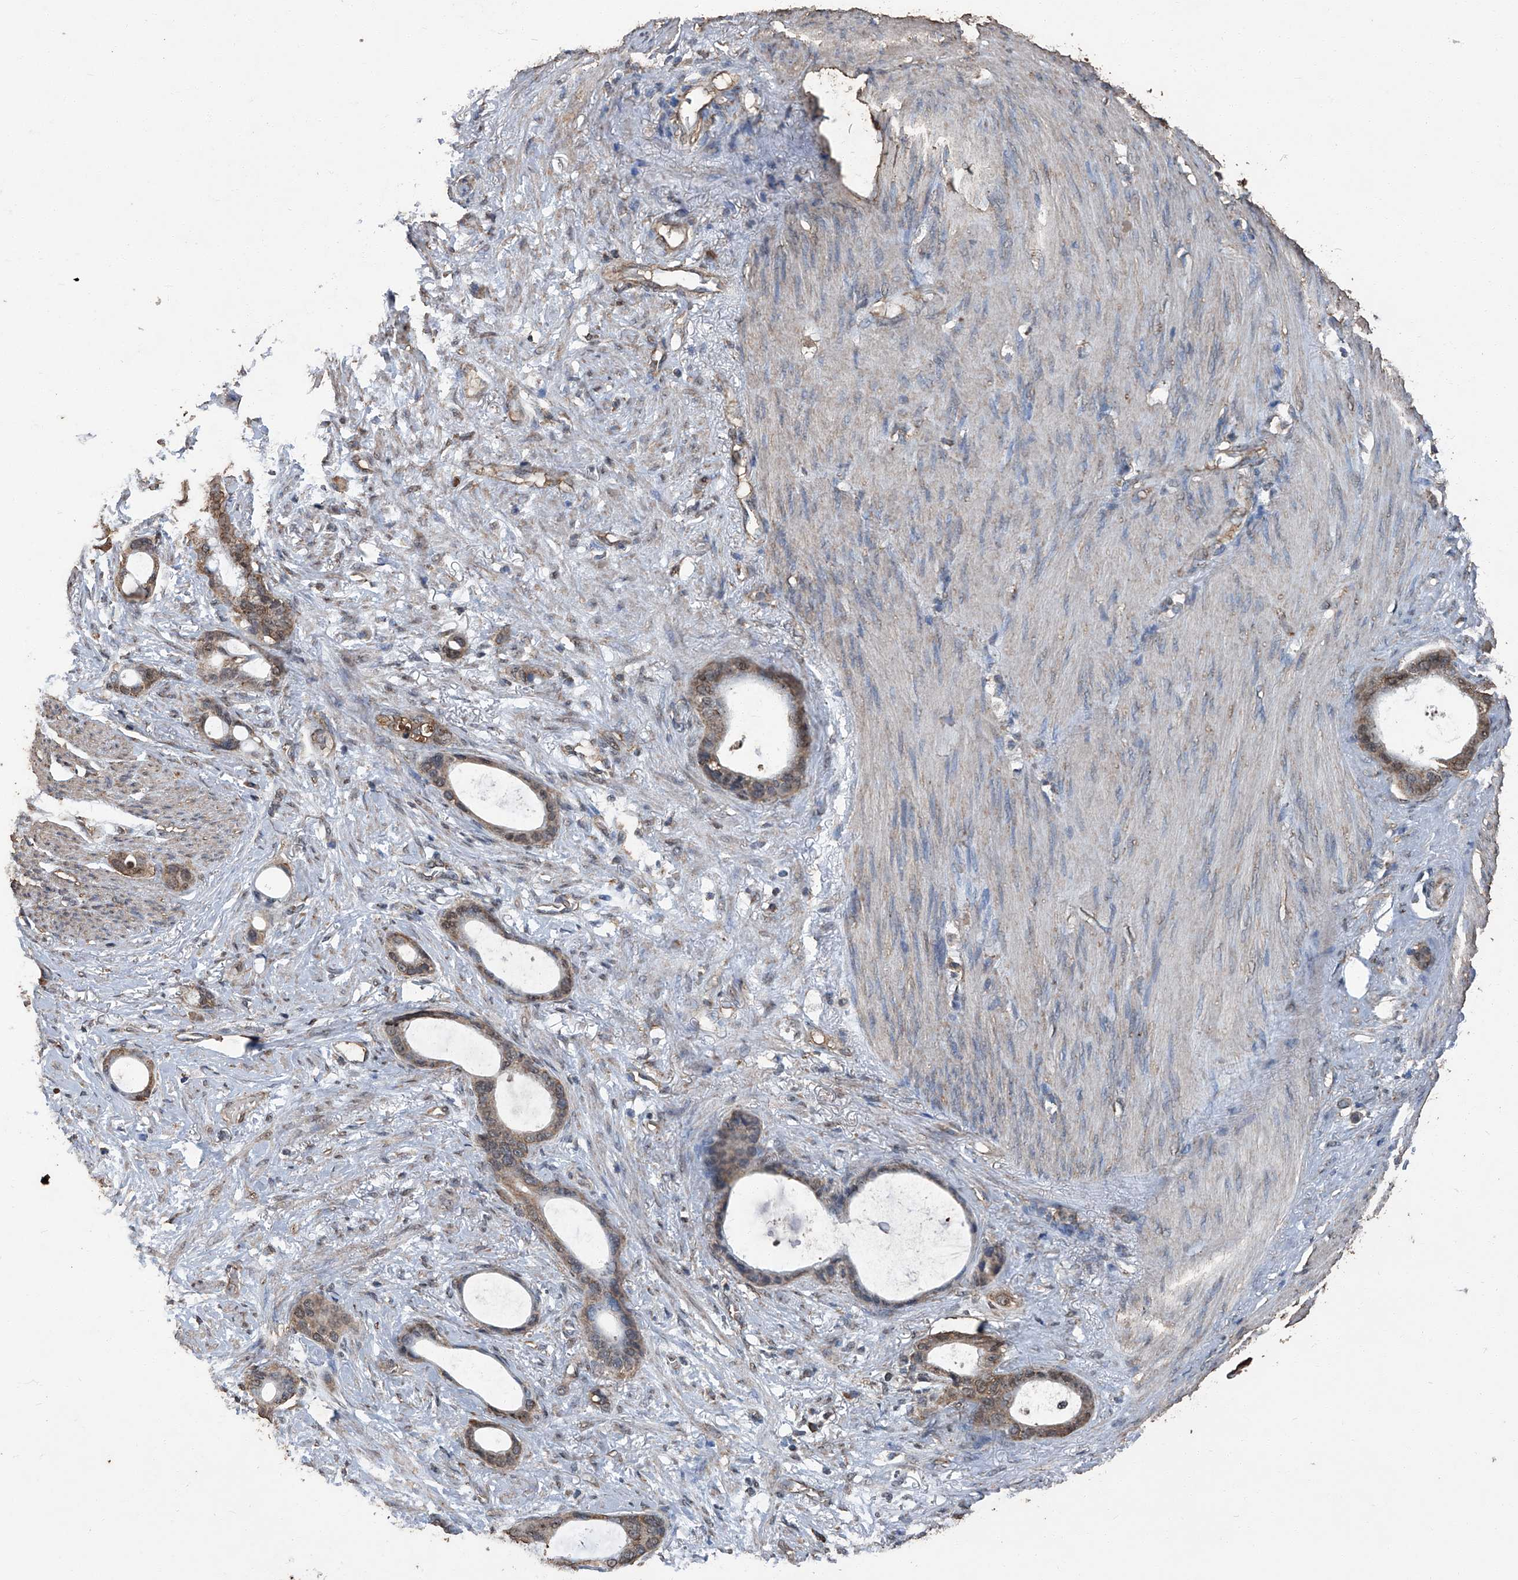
{"staining": {"intensity": "moderate", "quantity": ">75%", "location": "cytoplasmic/membranous"}, "tissue": "stomach cancer", "cell_type": "Tumor cells", "image_type": "cancer", "snomed": [{"axis": "morphology", "description": "Adenocarcinoma, NOS"}, {"axis": "topography", "description": "Stomach"}], "caption": "Brown immunohistochemical staining in stomach adenocarcinoma displays moderate cytoplasmic/membranous positivity in about >75% of tumor cells.", "gene": "STARD7", "patient": {"sex": "female", "age": 75}}